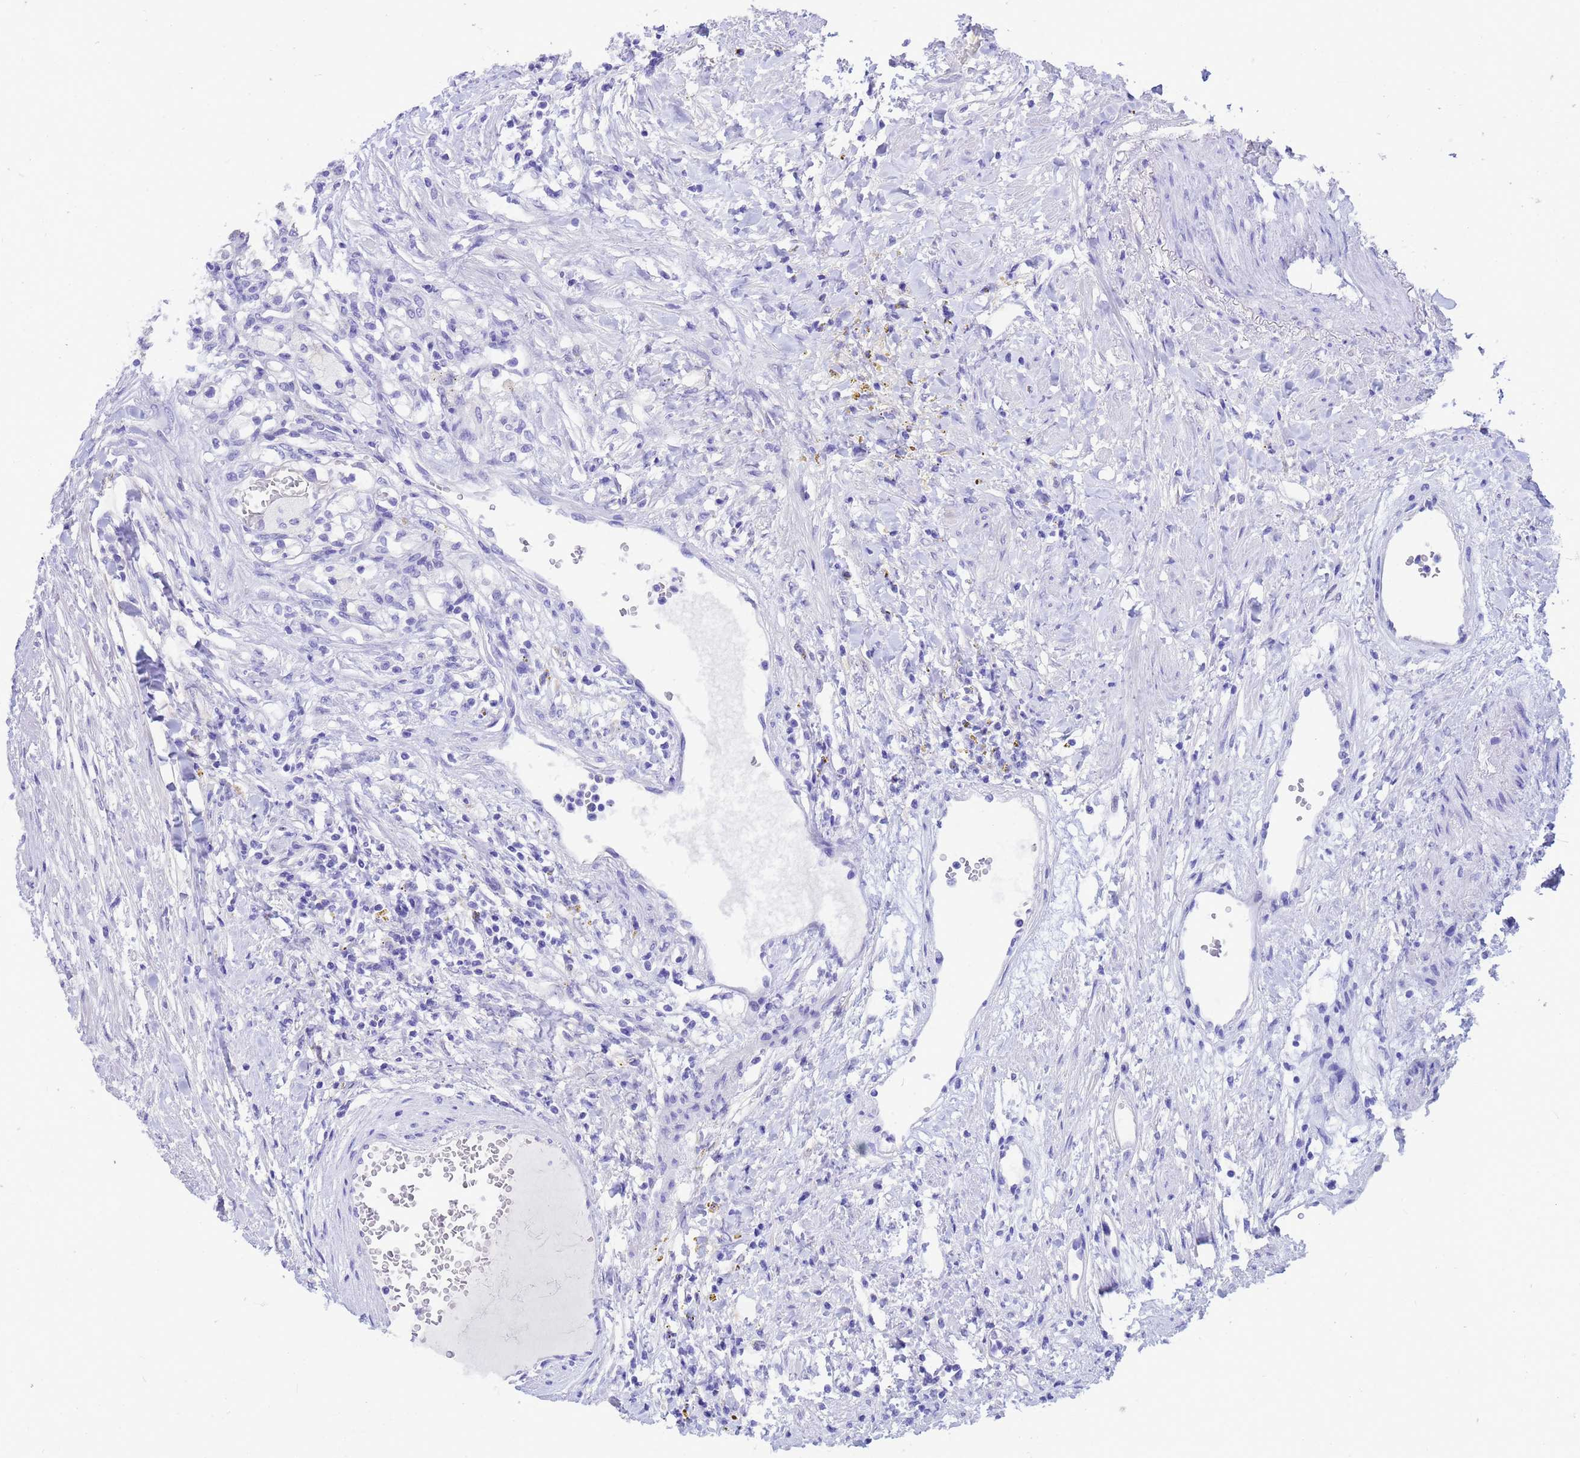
{"staining": {"intensity": "negative", "quantity": "none", "location": "none"}, "tissue": "renal cancer", "cell_type": "Tumor cells", "image_type": "cancer", "snomed": [{"axis": "morphology", "description": "Normal tissue, NOS"}, {"axis": "morphology", "description": "Adenocarcinoma, NOS"}, {"axis": "topography", "description": "Kidney"}], "caption": "This is an immunohistochemistry (IHC) histopathology image of human renal cancer (adenocarcinoma). There is no positivity in tumor cells.", "gene": "AKR1C2", "patient": {"sex": "male", "age": 68}}